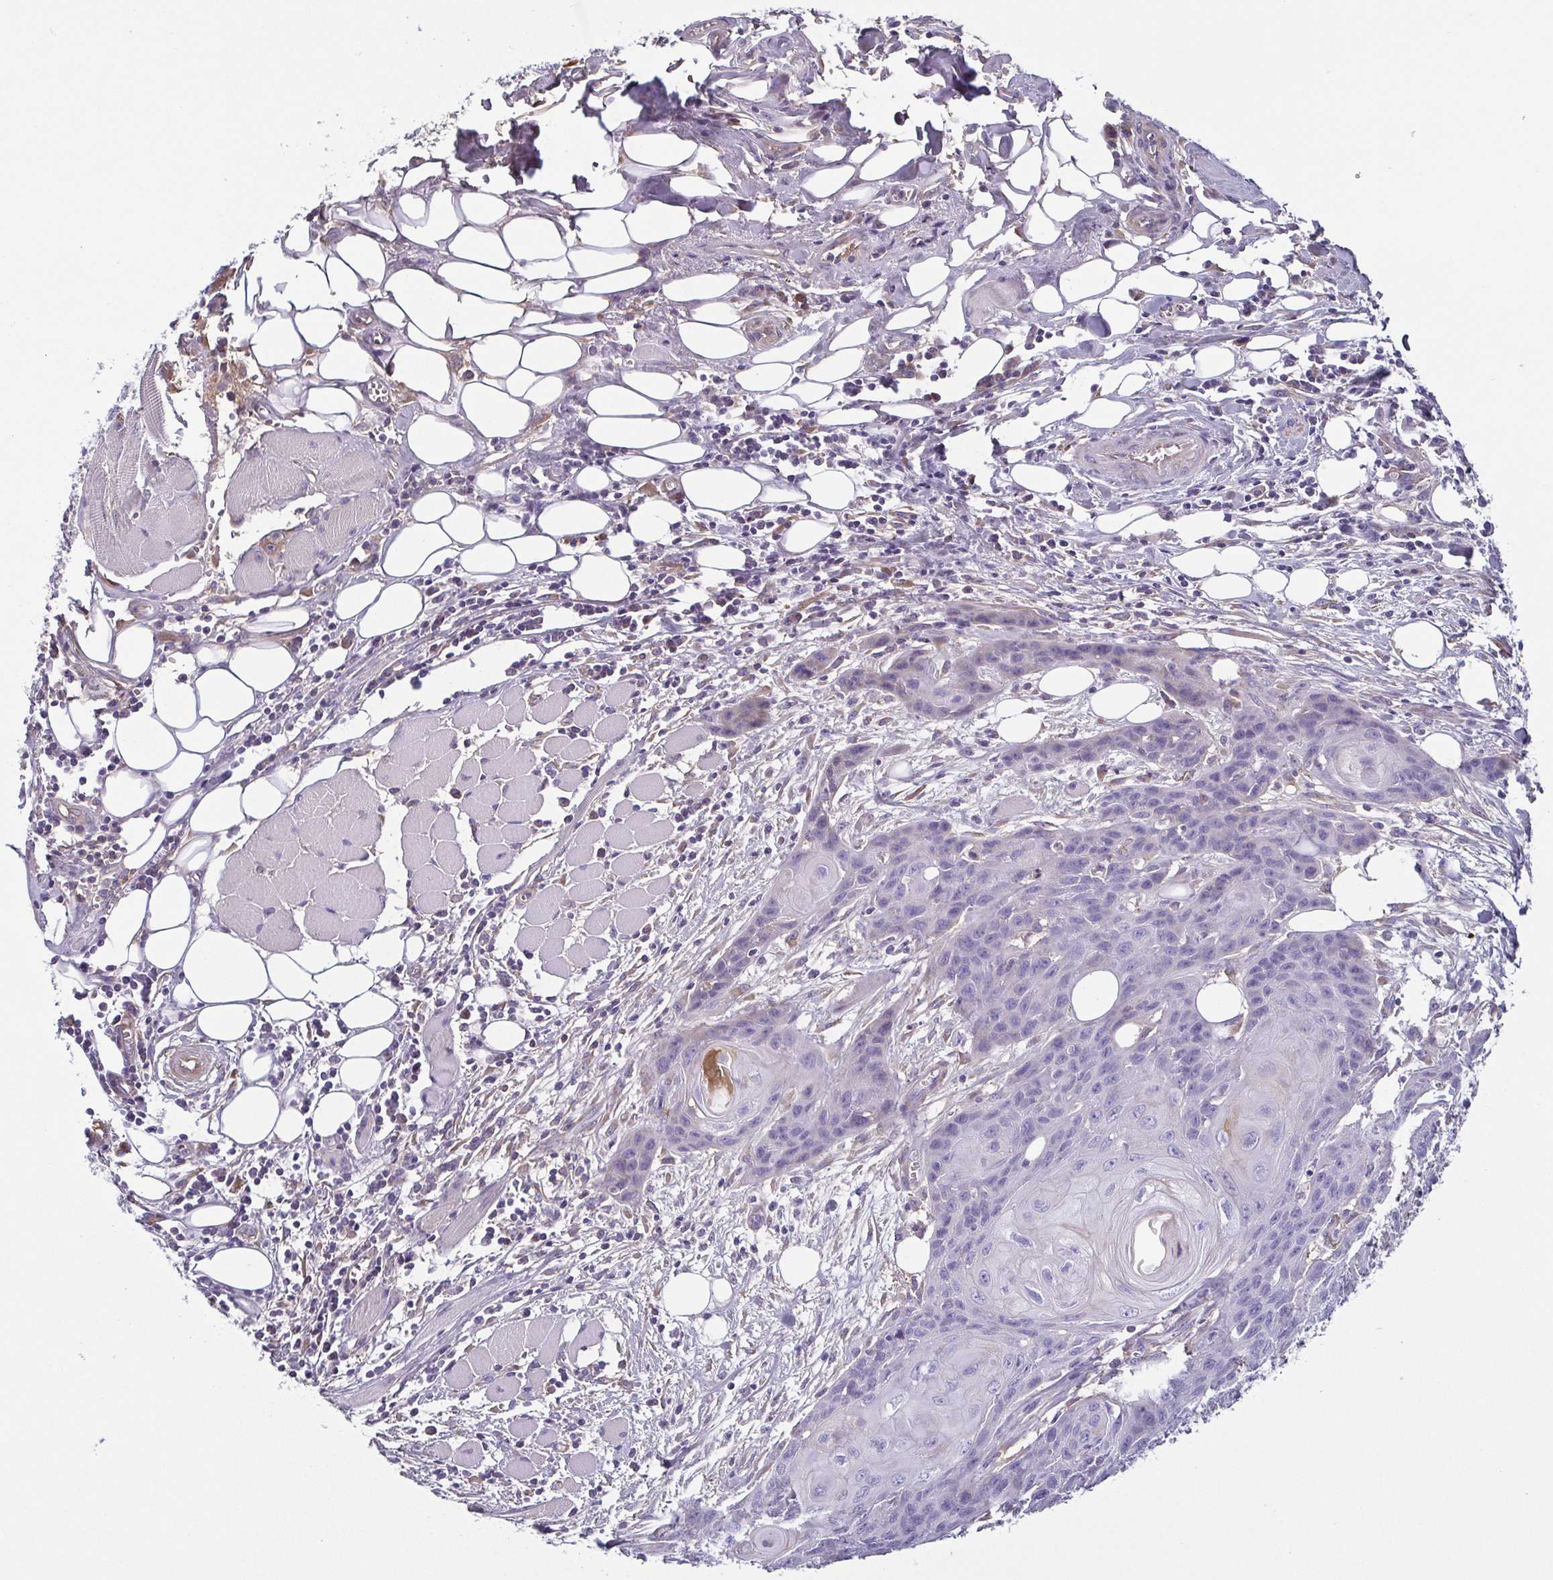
{"staining": {"intensity": "weak", "quantity": "<25%", "location": "cytoplasmic/membranous"}, "tissue": "head and neck cancer", "cell_type": "Tumor cells", "image_type": "cancer", "snomed": [{"axis": "morphology", "description": "Squamous cell carcinoma, NOS"}, {"axis": "topography", "description": "Oral tissue"}, {"axis": "topography", "description": "Head-Neck"}], "caption": "An image of squamous cell carcinoma (head and neck) stained for a protein shows no brown staining in tumor cells.", "gene": "ECM1", "patient": {"sex": "male", "age": 58}}